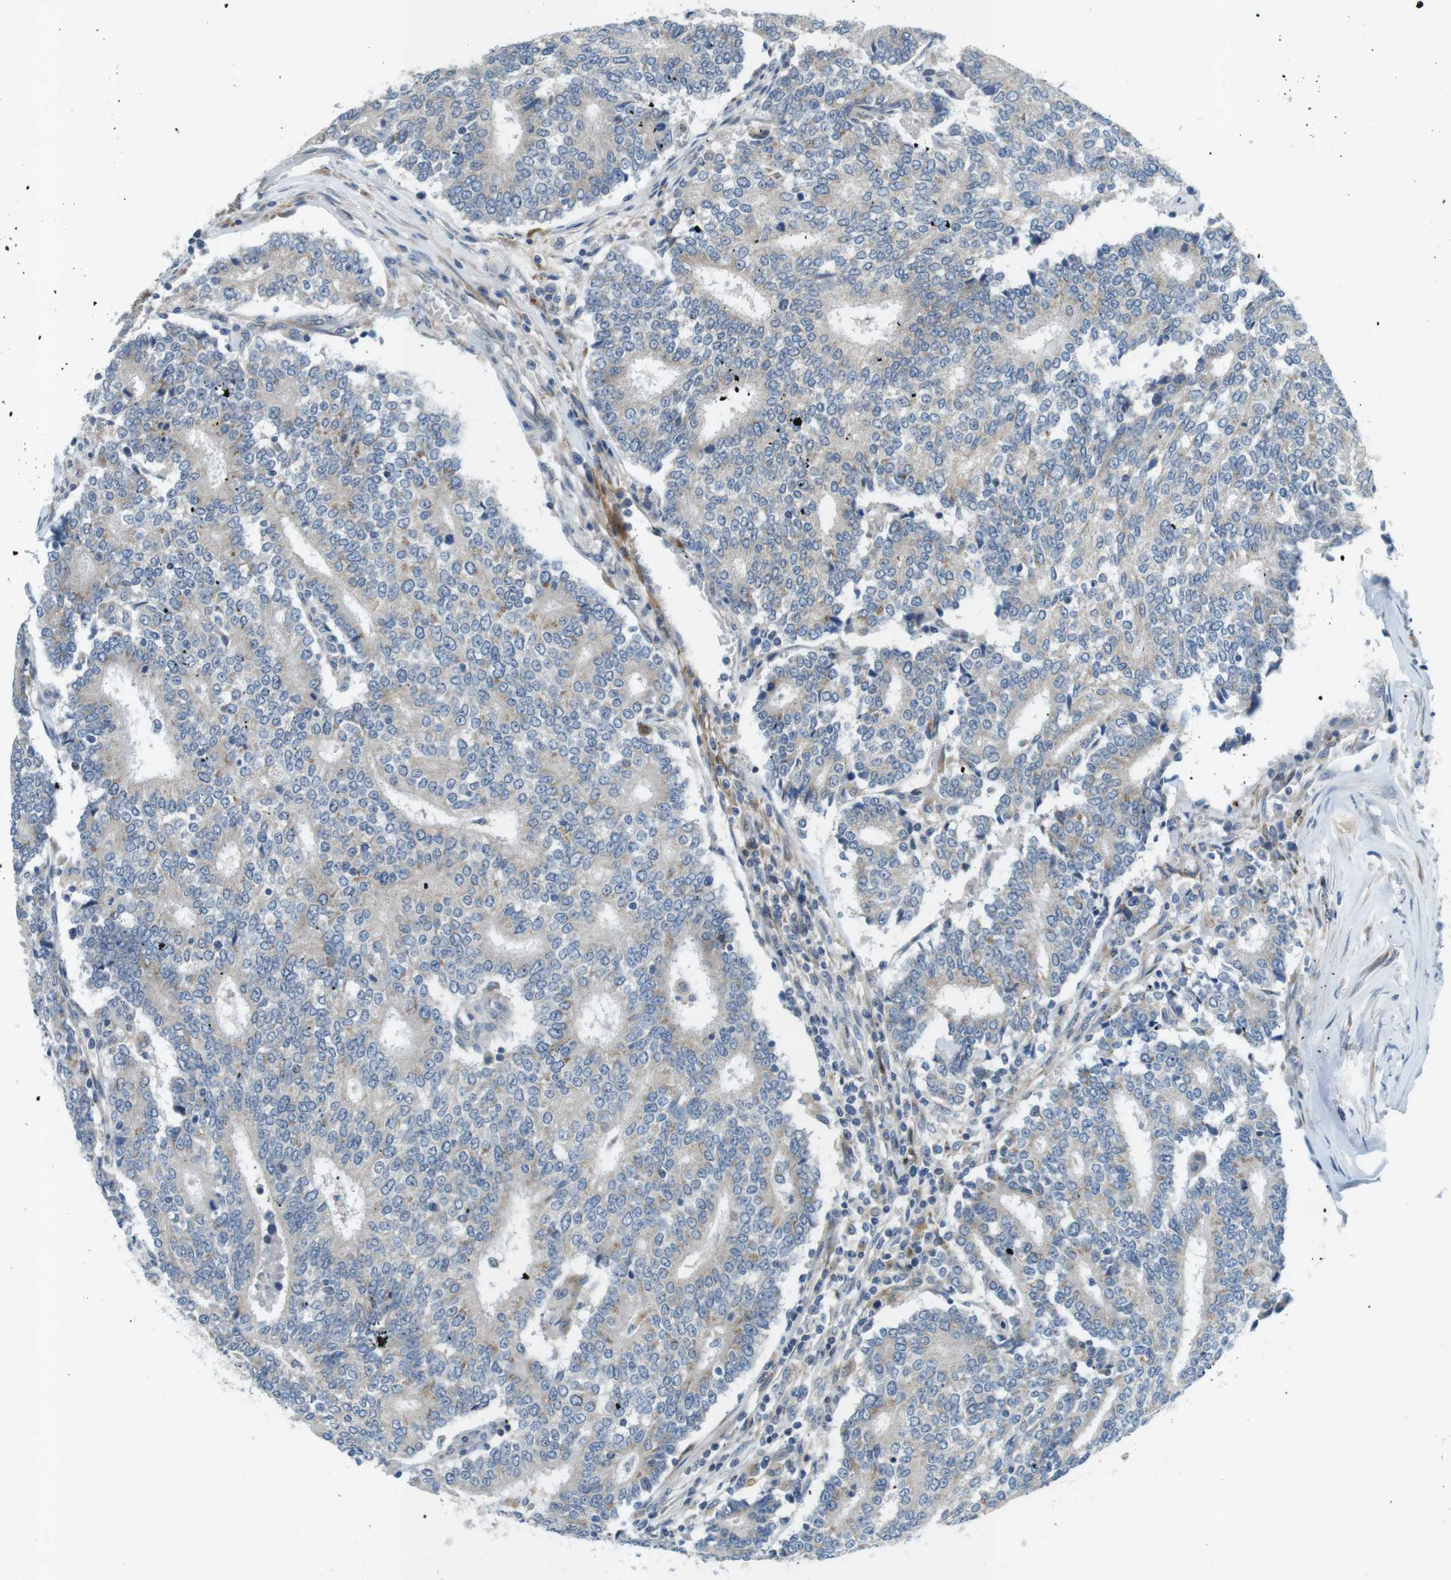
{"staining": {"intensity": "negative", "quantity": "none", "location": "none"}, "tissue": "prostate cancer", "cell_type": "Tumor cells", "image_type": "cancer", "snomed": [{"axis": "morphology", "description": "Normal tissue, NOS"}, {"axis": "morphology", "description": "Adenocarcinoma, High grade"}, {"axis": "topography", "description": "Prostate"}, {"axis": "topography", "description": "Seminal veicle"}], "caption": "This is an immunohistochemistry (IHC) image of human prostate adenocarcinoma (high-grade). There is no positivity in tumor cells.", "gene": "TYW1", "patient": {"sex": "male", "age": 55}}